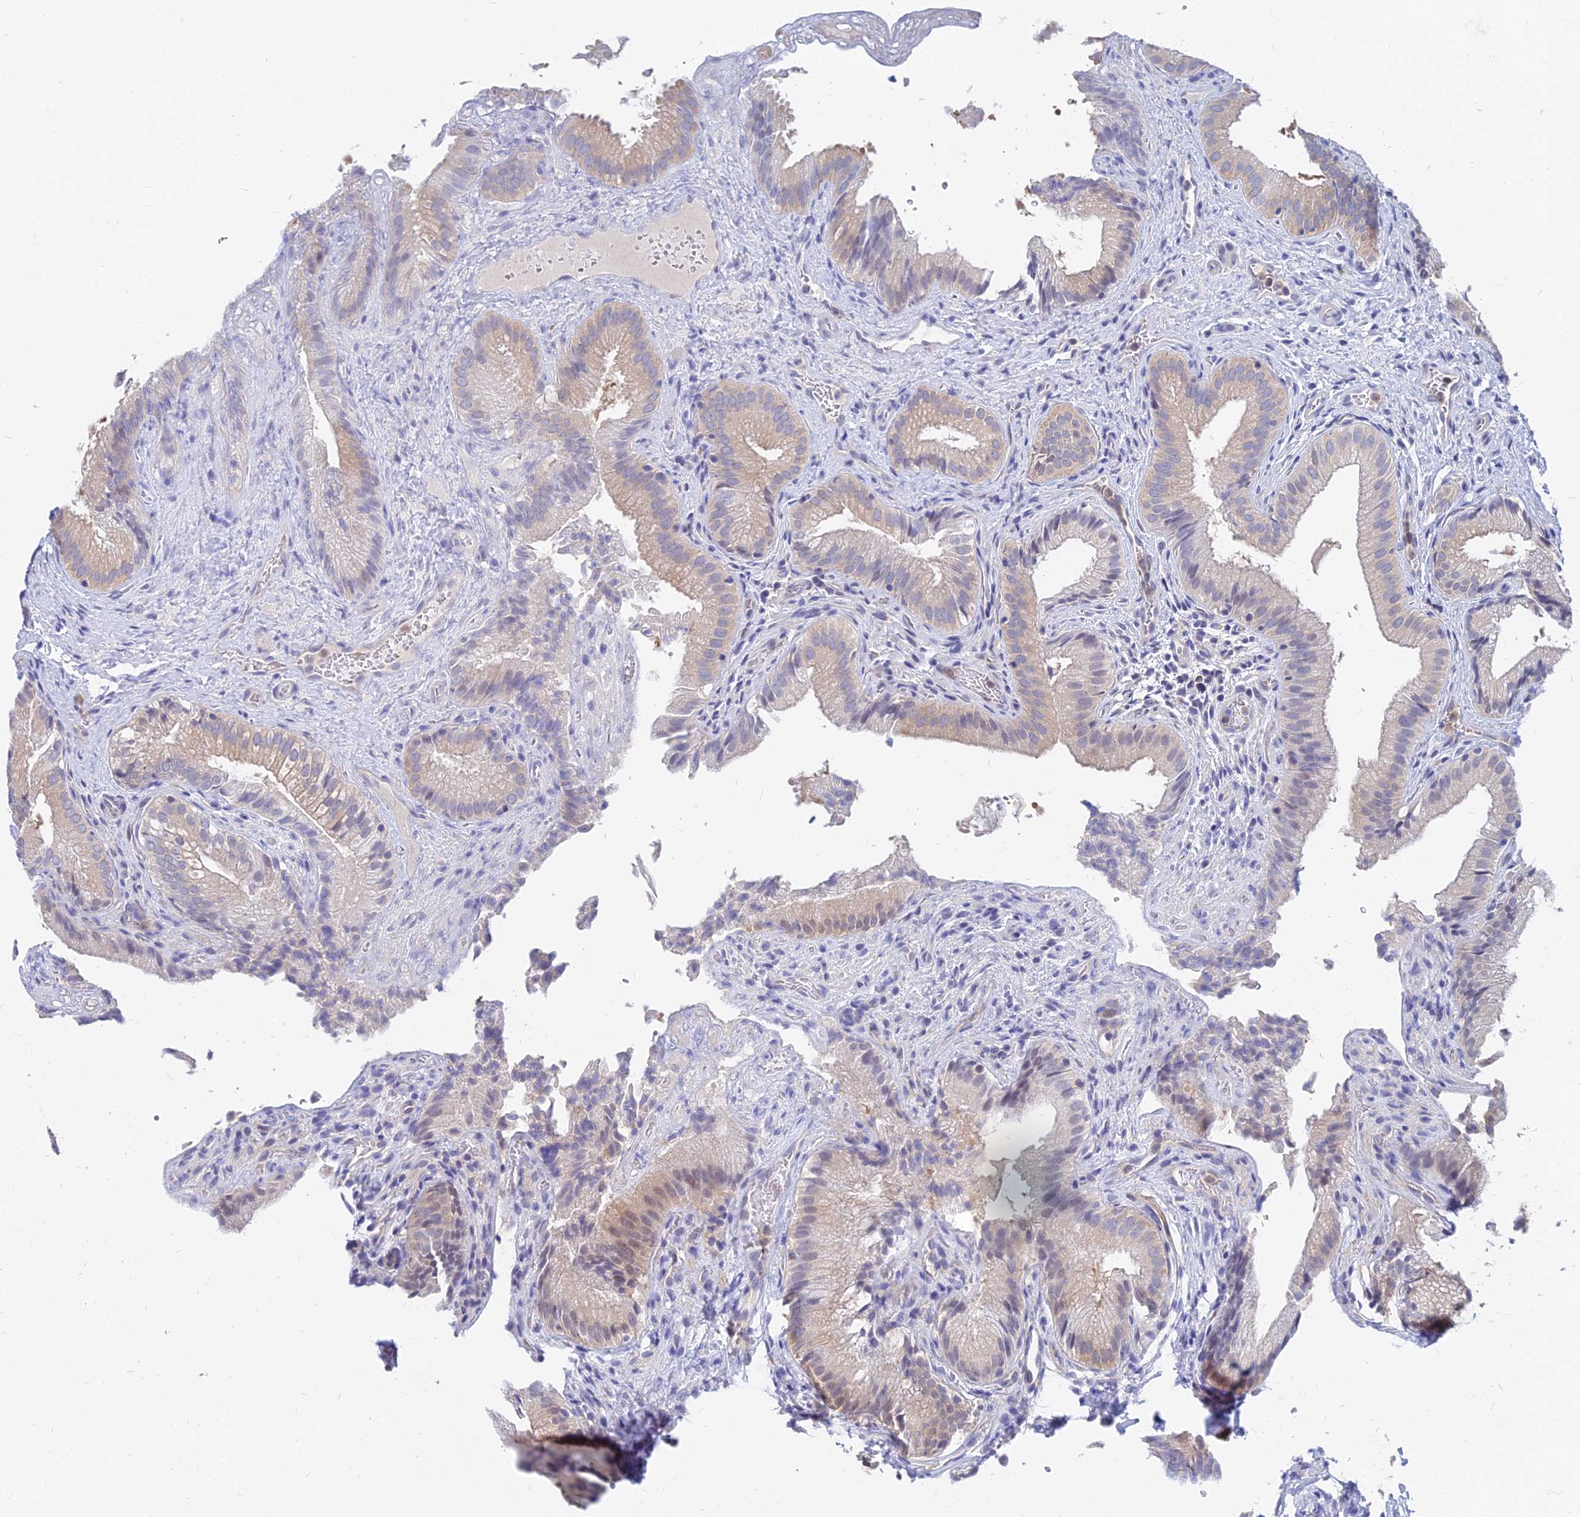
{"staining": {"intensity": "weak", "quantity": "25%-75%", "location": "cytoplasmic/membranous,nuclear"}, "tissue": "gallbladder", "cell_type": "Glandular cells", "image_type": "normal", "snomed": [{"axis": "morphology", "description": "Normal tissue, NOS"}, {"axis": "topography", "description": "Gallbladder"}], "caption": "Glandular cells display weak cytoplasmic/membranous,nuclear expression in about 25%-75% of cells in normal gallbladder.", "gene": "B3GALT4", "patient": {"sex": "female", "age": 30}}